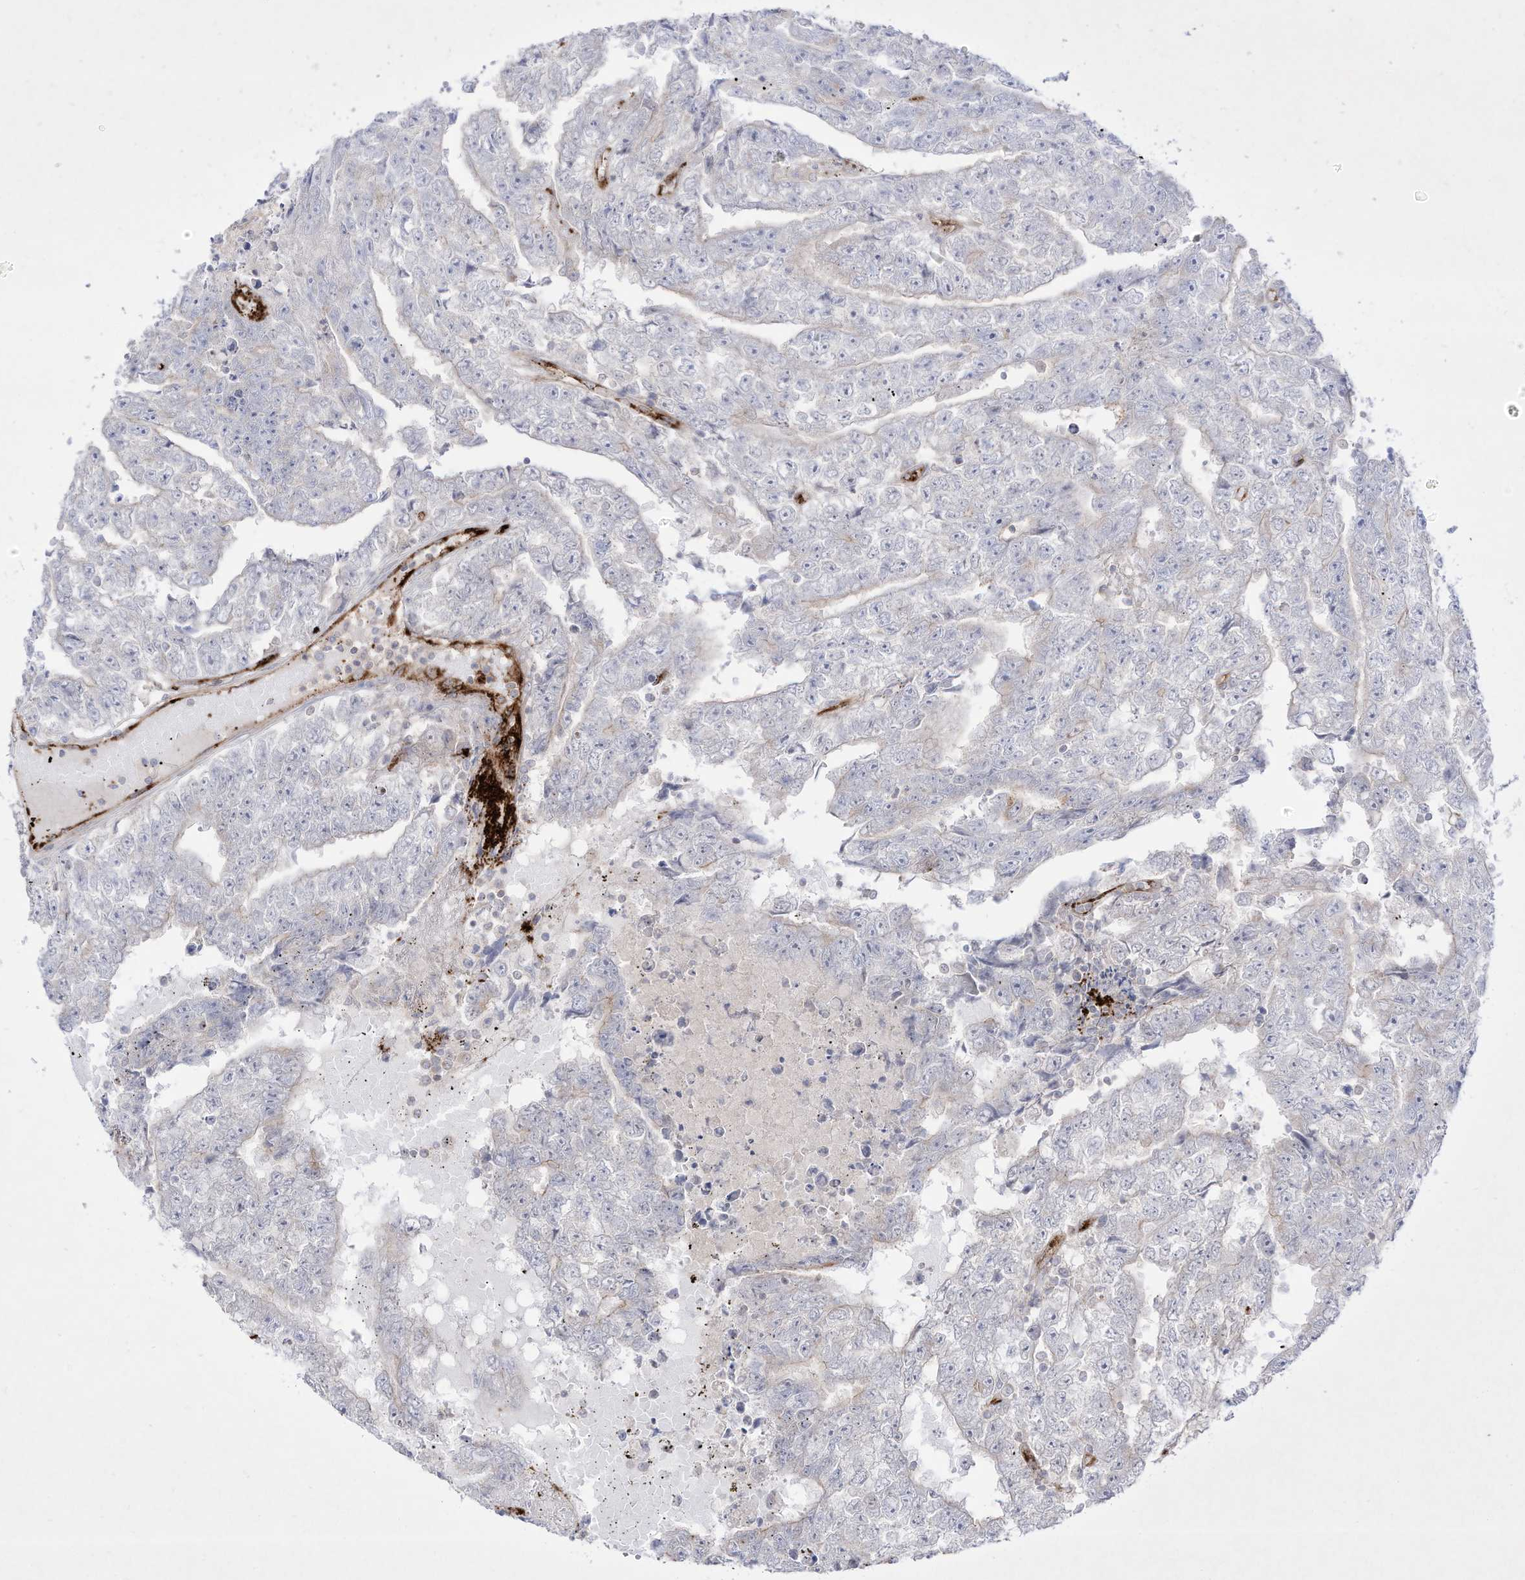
{"staining": {"intensity": "negative", "quantity": "none", "location": "none"}, "tissue": "testis cancer", "cell_type": "Tumor cells", "image_type": "cancer", "snomed": [{"axis": "morphology", "description": "Carcinoma, Embryonal, NOS"}, {"axis": "topography", "description": "Testis"}], "caption": "IHC photomicrograph of human testis cancer (embryonal carcinoma) stained for a protein (brown), which reveals no staining in tumor cells.", "gene": "ZGRF1", "patient": {"sex": "male", "age": 25}}